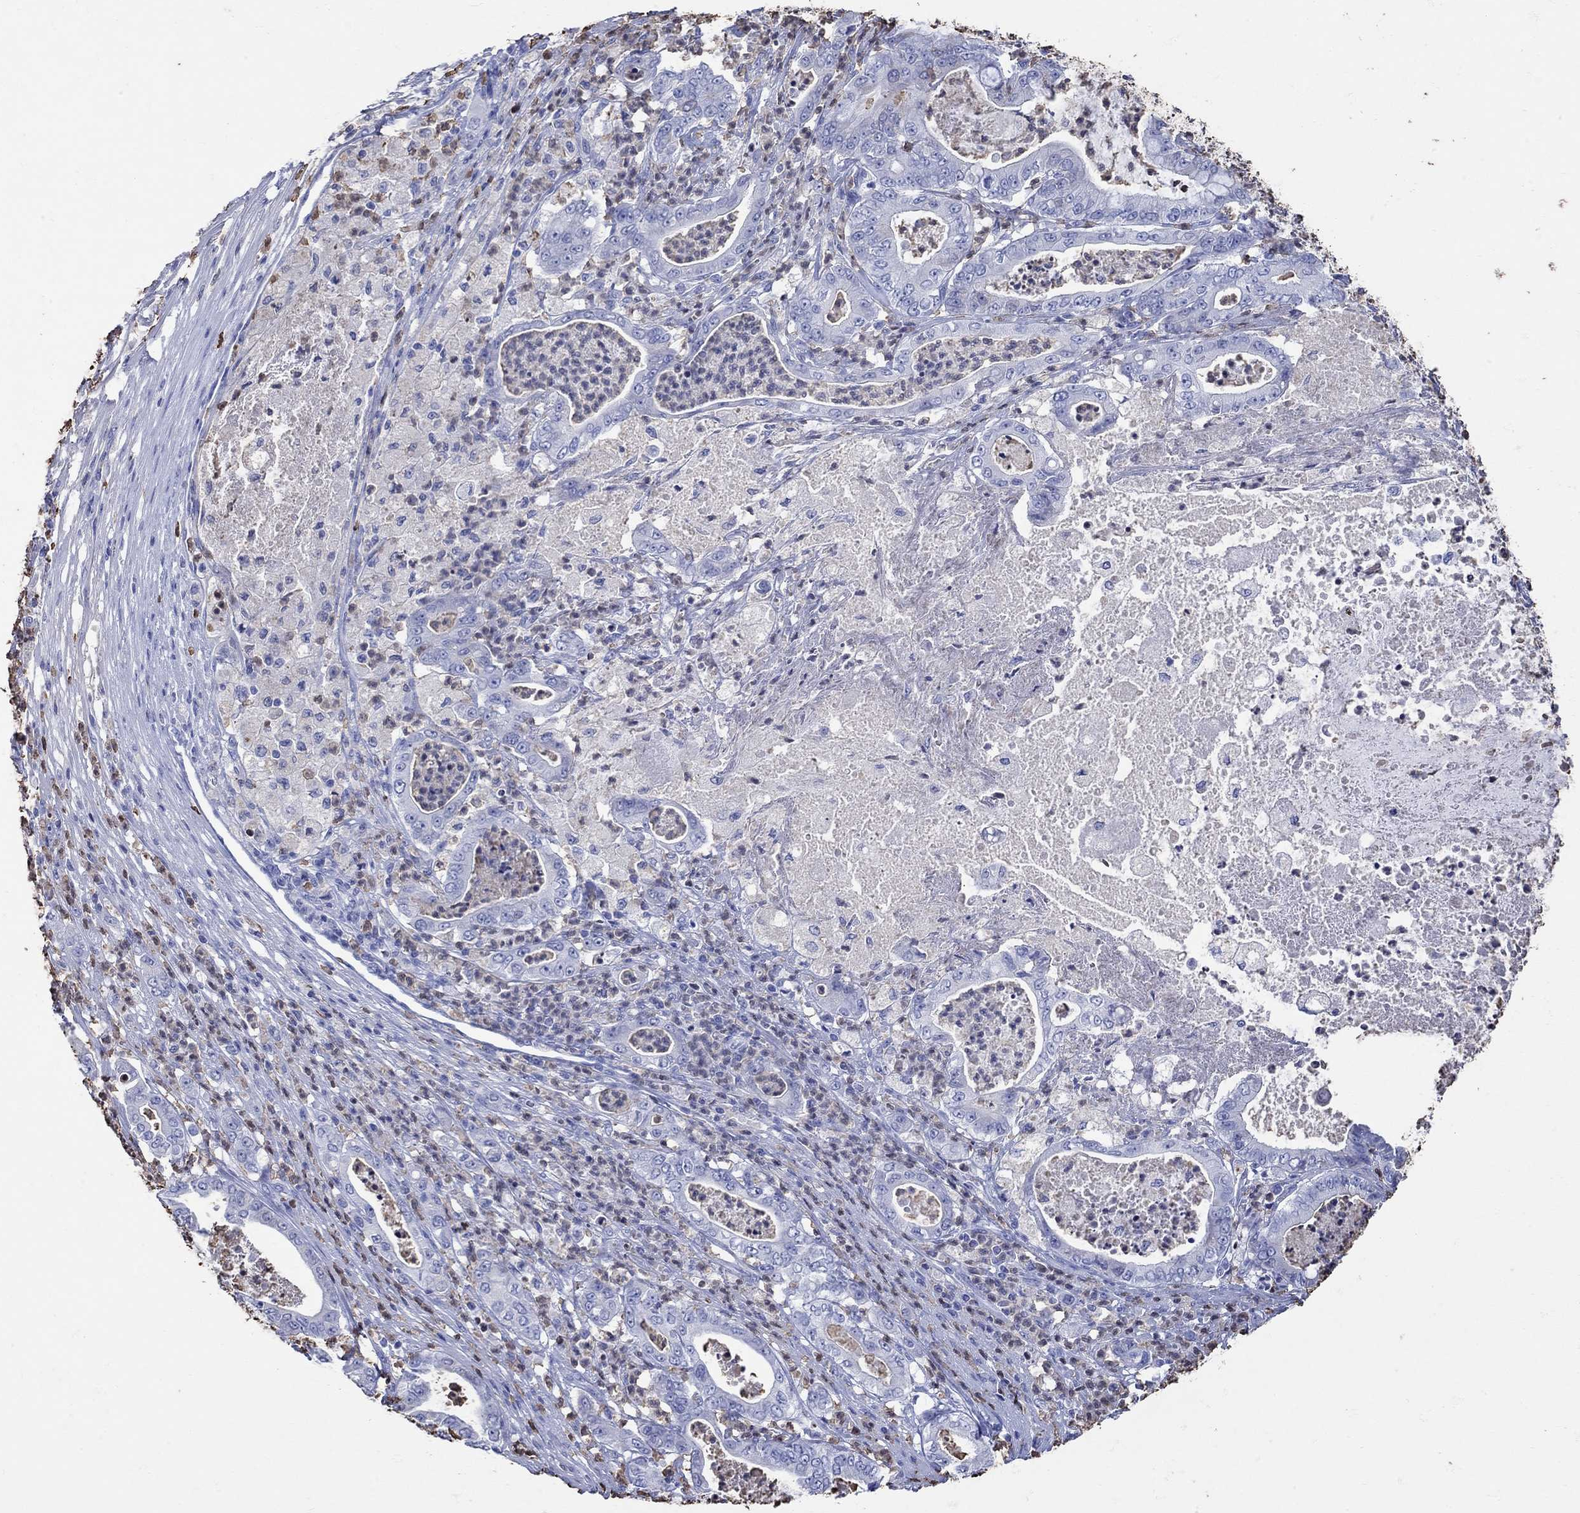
{"staining": {"intensity": "negative", "quantity": "none", "location": "none"}, "tissue": "pancreatic cancer", "cell_type": "Tumor cells", "image_type": "cancer", "snomed": [{"axis": "morphology", "description": "Adenocarcinoma, NOS"}, {"axis": "topography", "description": "Pancreas"}], "caption": "High power microscopy photomicrograph of an immunohistochemistry (IHC) photomicrograph of pancreatic cancer, revealing no significant expression in tumor cells.", "gene": "LINGO3", "patient": {"sex": "male", "age": 71}}